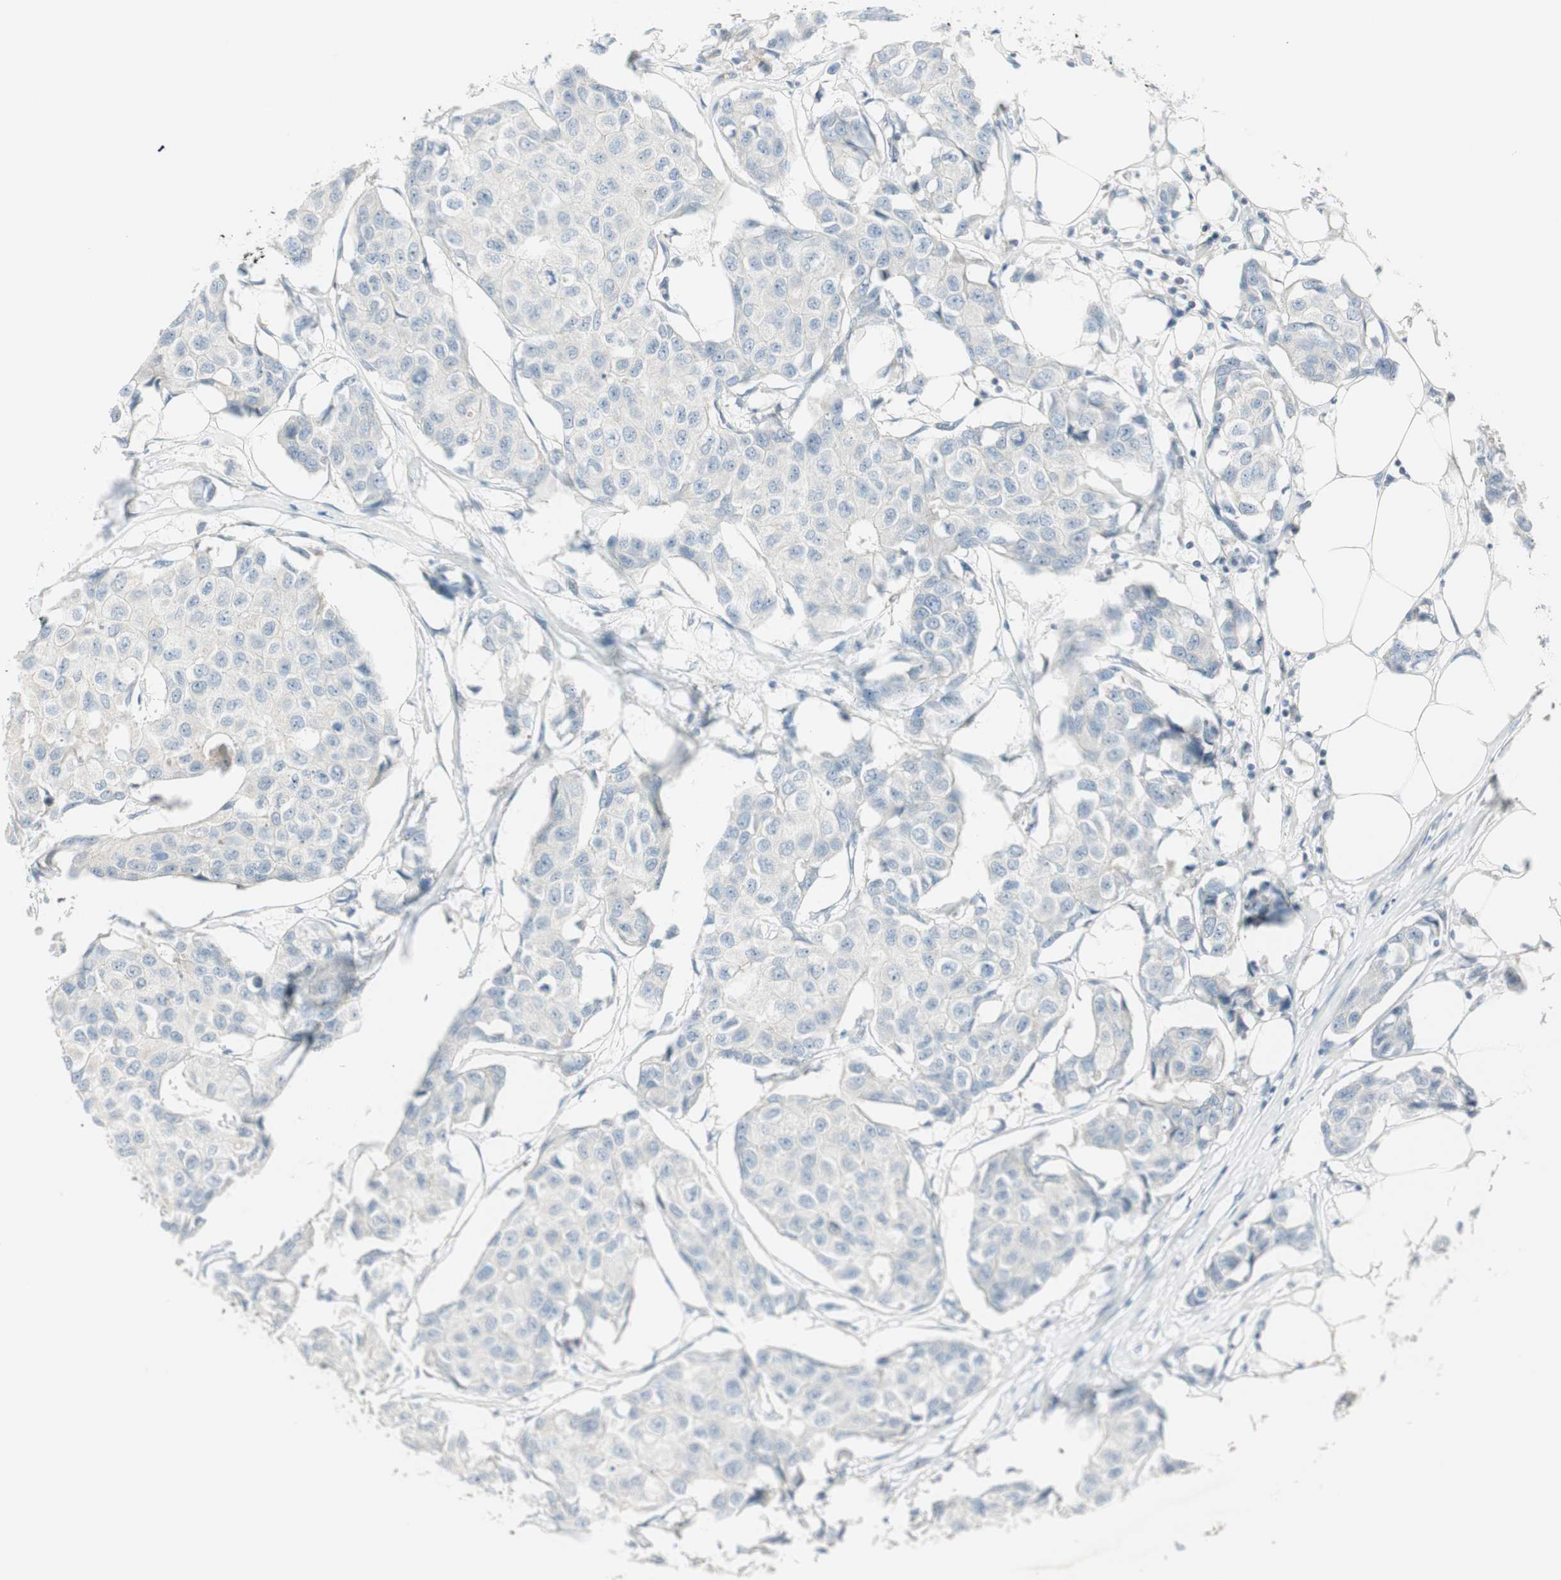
{"staining": {"intensity": "negative", "quantity": "none", "location": "none"}, "tissue": "breast cancer", "cell_type": "Tumor cells", "image_type": "cancer", "snomed": [{"axis": "morphology", "description": "Duct carcinoma"}, {"axis": "topography", "description": "Breast"}], "caption": "Immunohistochemistry histopathology image of human breast invasive ductal carcinoma stained for a protein (brown), which shows no positivity in tumor cells.", "gene": "CGRRF1", "patient": {"sex": "female", "age": 80}}